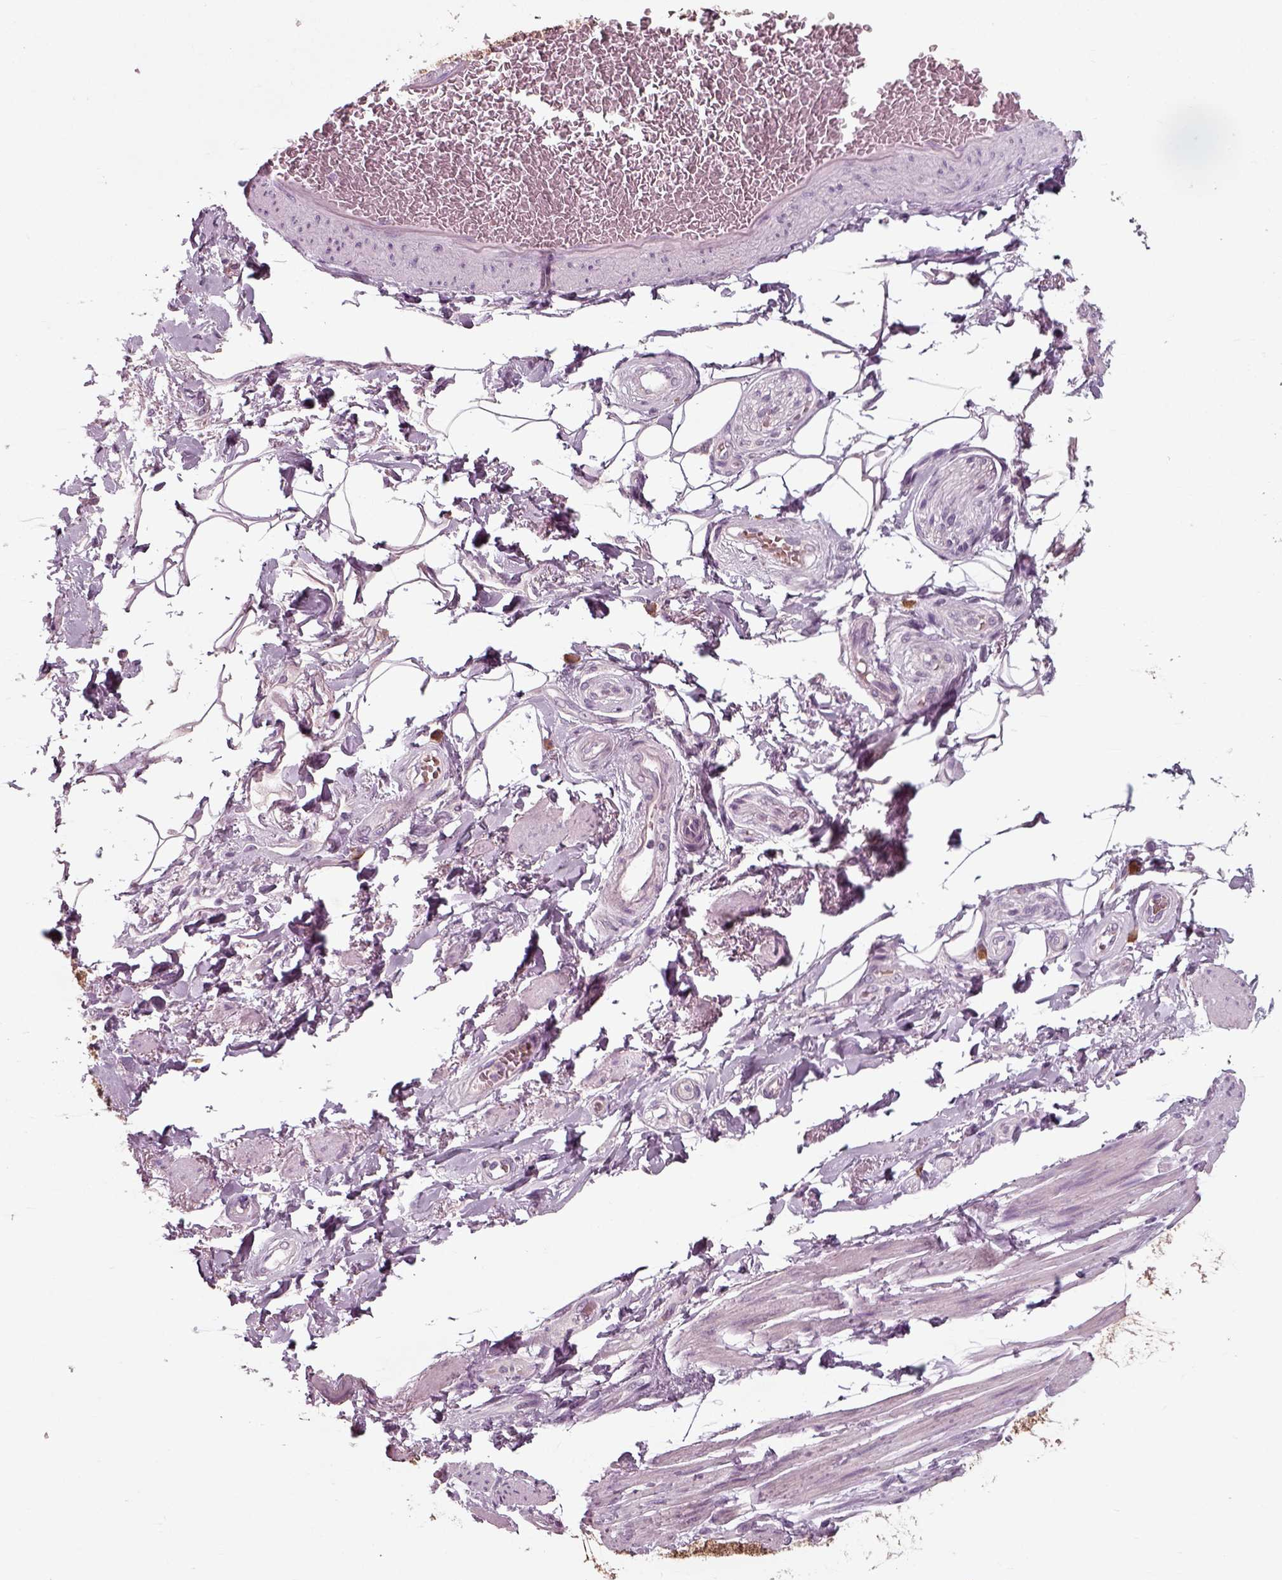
{"staining": {"intensity": "negative", "quantity": "none", "location": "none"}, "tissue": "adipose tissue", "cell_type": "Adipocytes", "image_type": "normal", "snomed": [{"axis": "morphology", "description": "Normal tissue, NOS"}, {"axis": "topography", "description": "Skeletal muscle"}, {"axis": "topography", "description": "Anal"}, {"axis": "topography", "description": "Peripheral nerve tissue"}], "caption": "There is no significant staining in adipocytes of adipose tissue. (Stains: DAB (3,3'-diaminobenzidine) IHC with hematoxylin counter stain, Microscopy: brightfield microscopy at high magnification).", "gene": "RND2", "patient": {"sex": "male", "age": 53}}